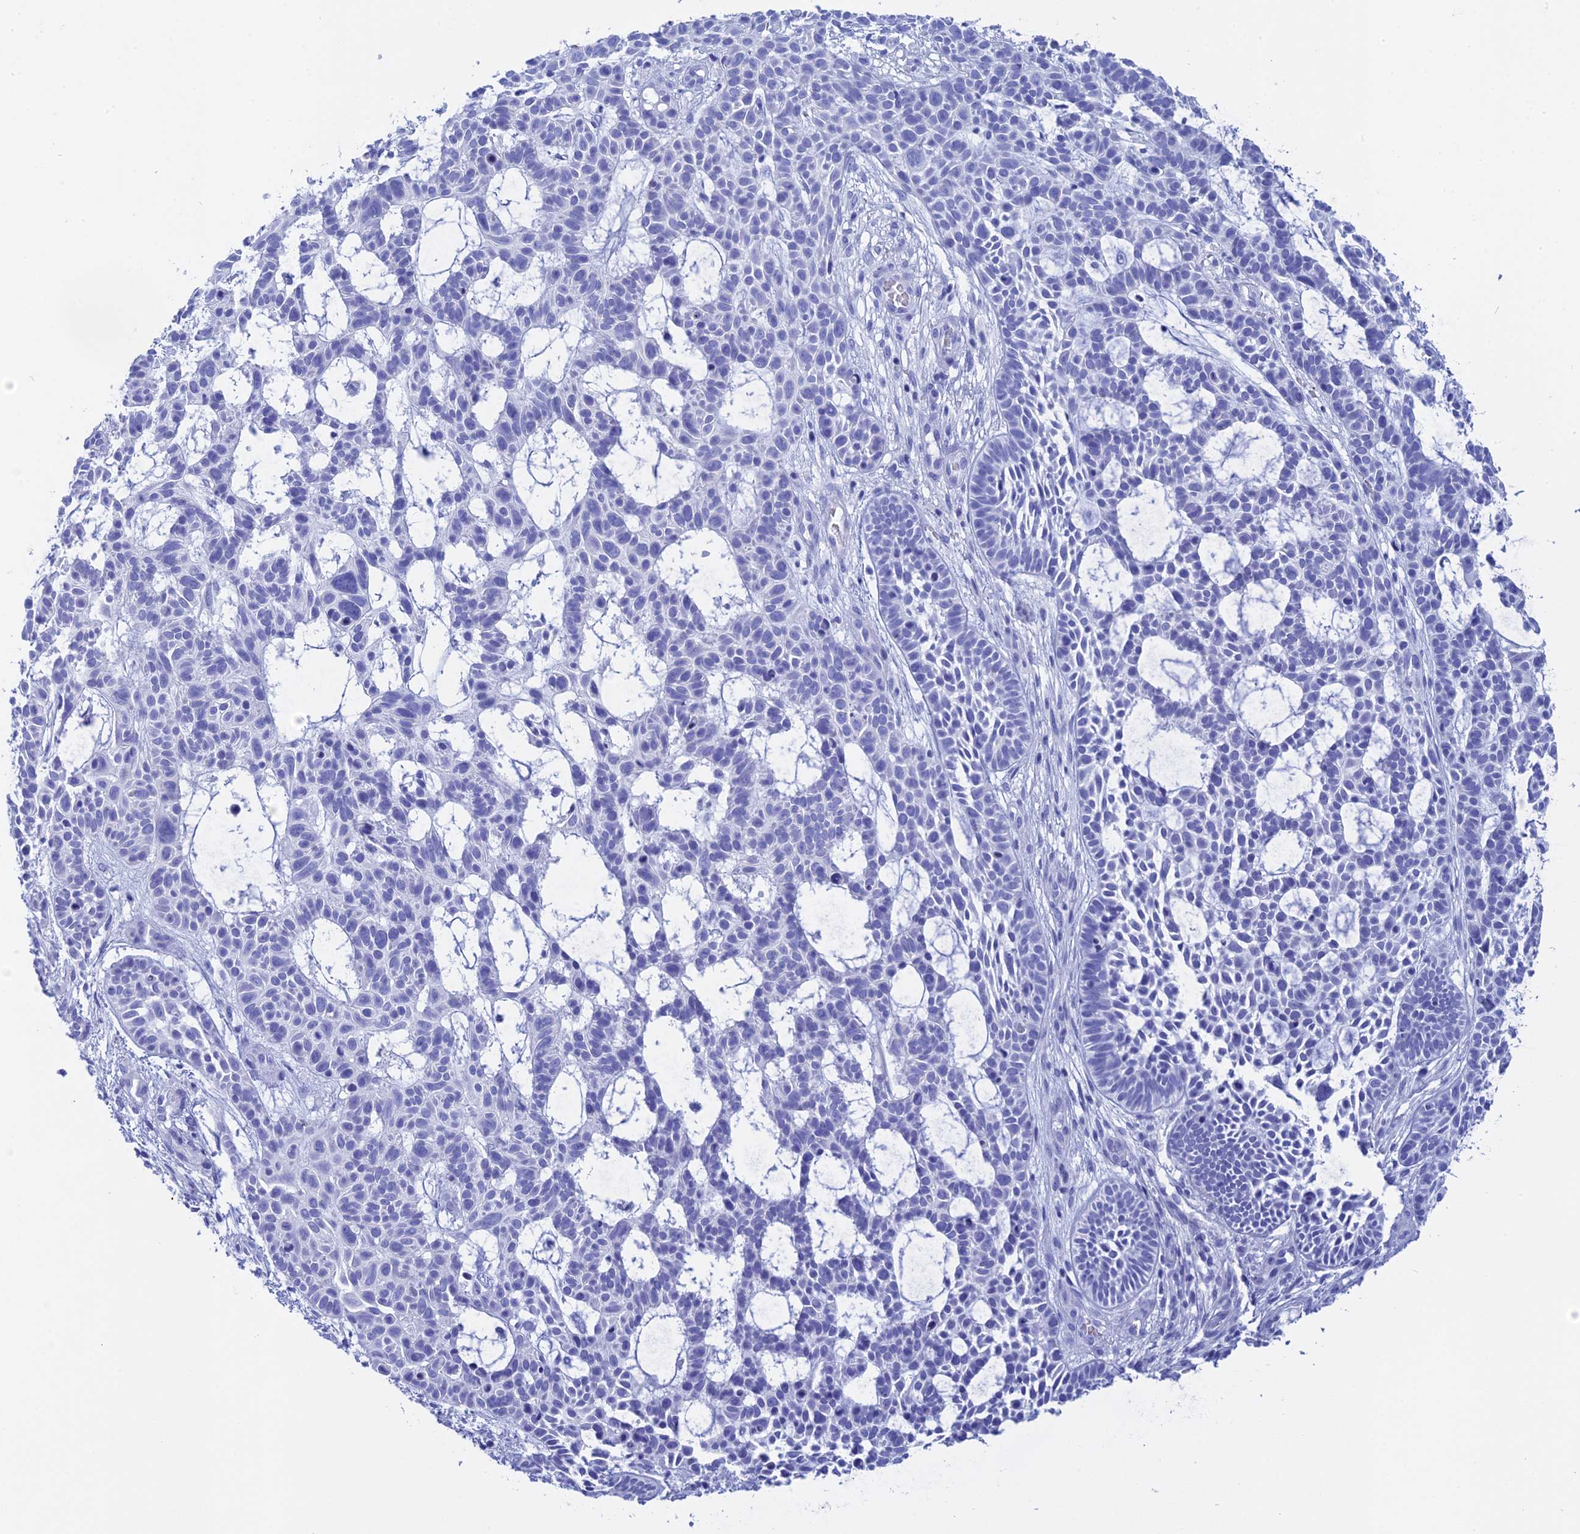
{"staining": {"intensity": "negative", "quantity": "none", "location": "none"}, "tissue": "skin cancer", "cell_type": "Tumor cells", "image_type": "cancer", "snomed": [{"axis": "morphology", "description": "Basal cell carcinoma"}, {"axis": "topography", "description": "Skin"}], "caption": "Skin basal cell carcinoma stained for a protein using IHC exhibits no expression tumor cells.", "gene": "TEX101", "patient": {"sex": "male", "age": 89}}